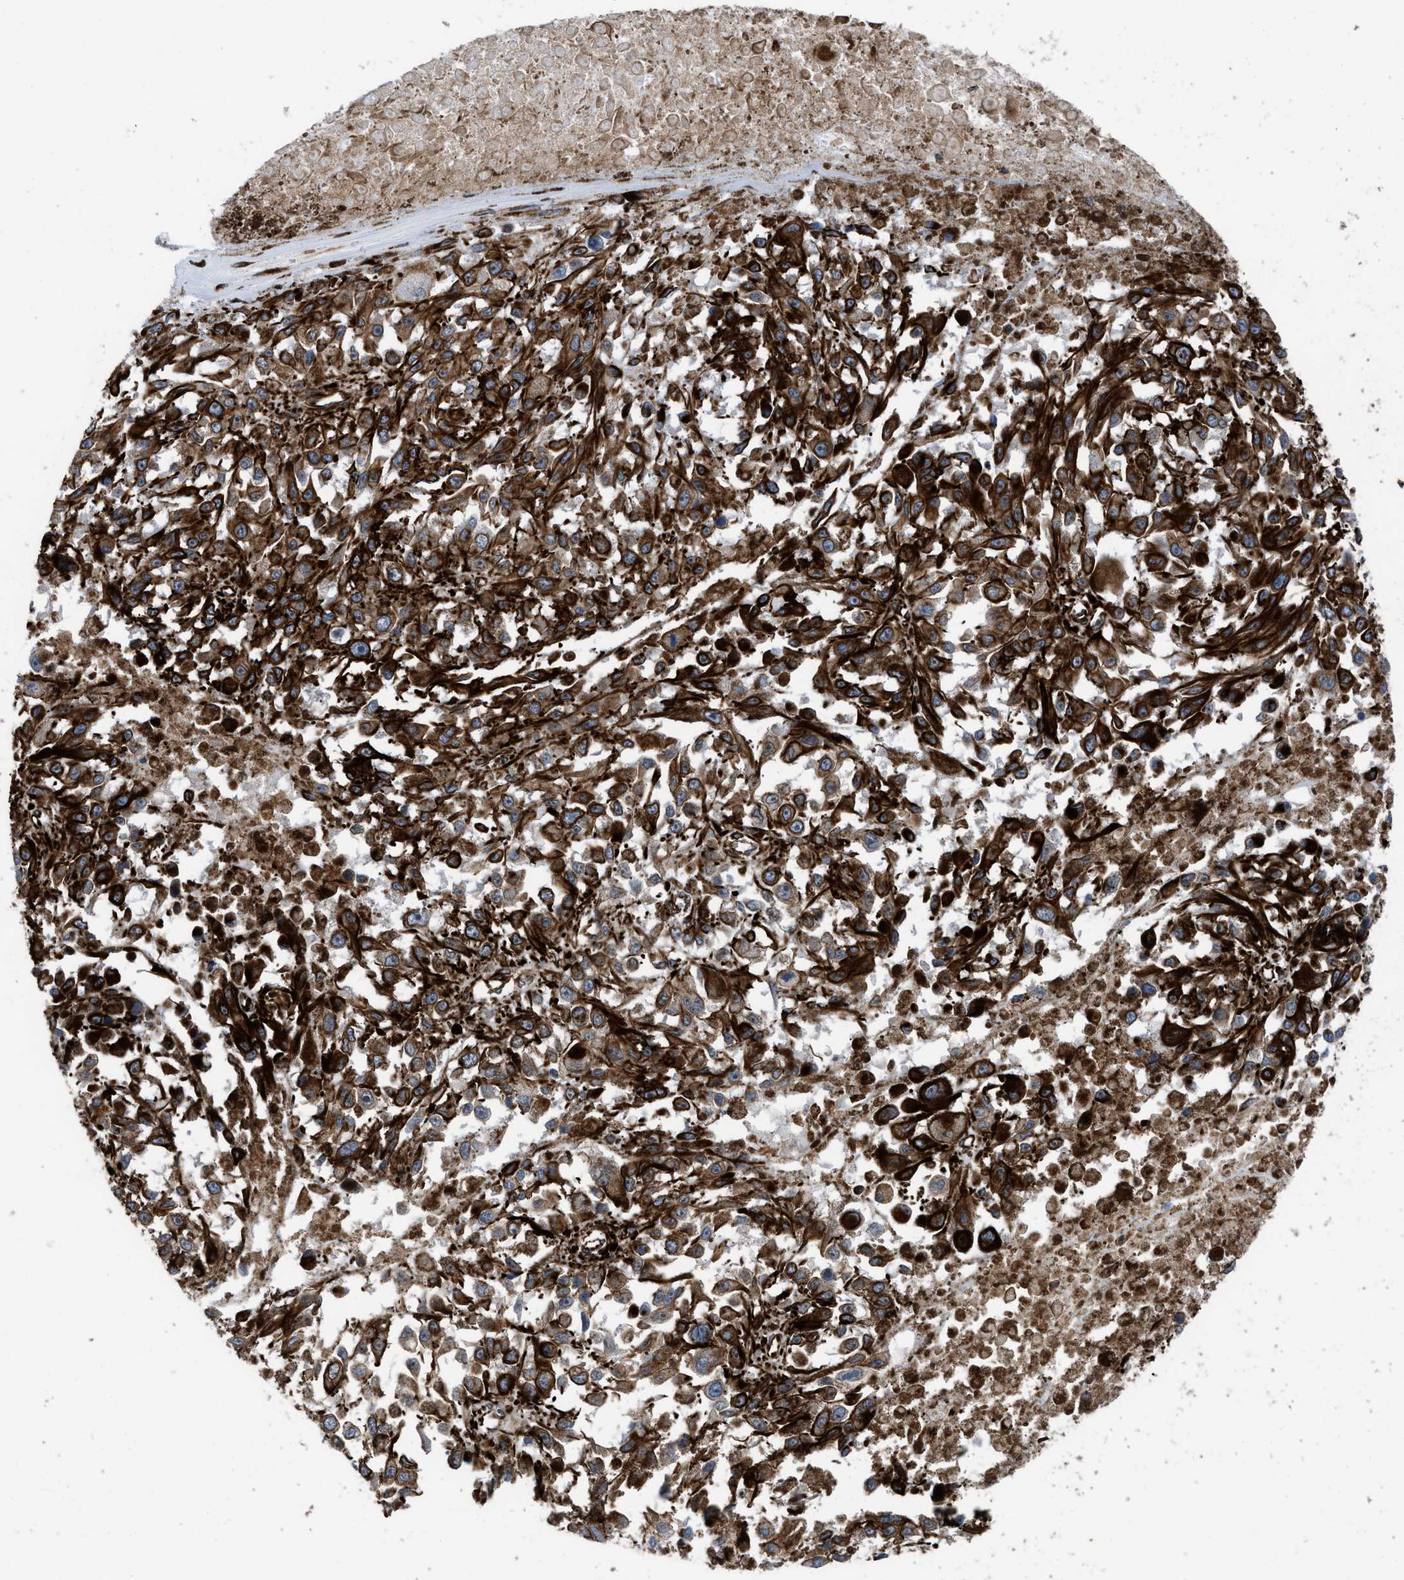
{"staining": {"intensity": "moderate", "quantity": "25%-75%", "location": "cytoplasmic/membranous"}, "tissue": "melanoma", "cell_type": "Tumor cells", "image_type": "cancer", "snomed": [{"axis": "morphology", "description": "Malignant melanoma, Metastatic site"}, {"axis": "topography", "description": "Lymph node"}], "caption": "This image shows malignant melanoma (metastatic site) stained with immunohistochemistry (IHC) to label a protein in brown. The cytoplasmic/membranous of tumor cells show moderate positivity for the protein. Nuclei are counter-stained blue.", "gene": "PTPRE", "patient": {"sex": "male", "age": 59}}